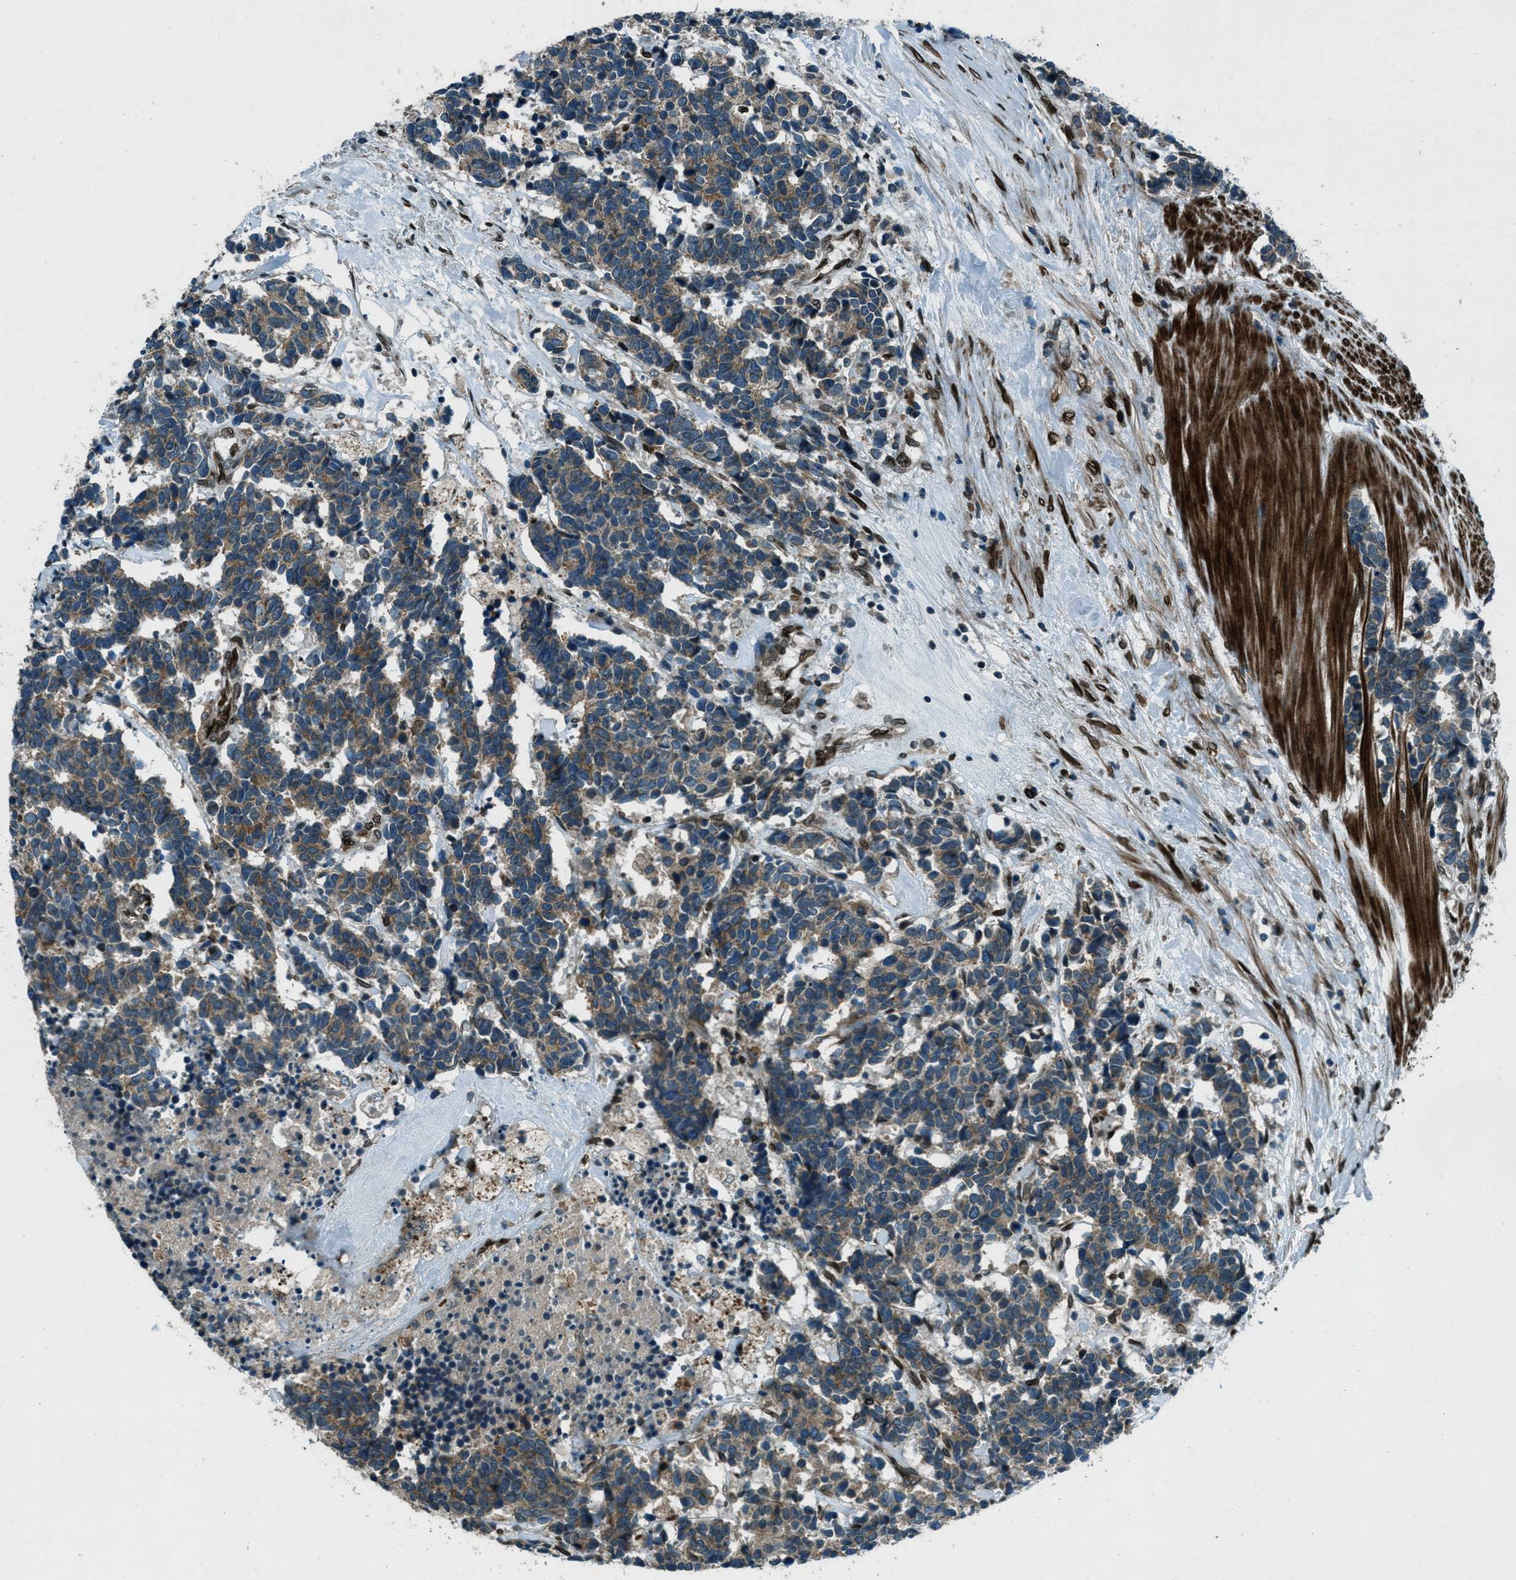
{"staining": {"intensity": "moderate", "quantity": ">75%", "location": "cytoplasmic/membranous"}, "tissue": "carcinoid", "cell_type": "Tumor cells", "image_type": "cancer", "snomed": [{"axis": "morphology", "description": "Carcinoma, NOS"}, {"axis": "morphology", "description": "Carcinoid, malignant, NOS"}, {"axis": "topography", "description": "Urinary bladder"}], "caption": "This is an image of IHC staining of carcinoid, which shows moderate staining in the cytoplasmic/membranous of tumor cells.", "gene": "LEMD2", "patient": {"sex": "male", "age": 57}}